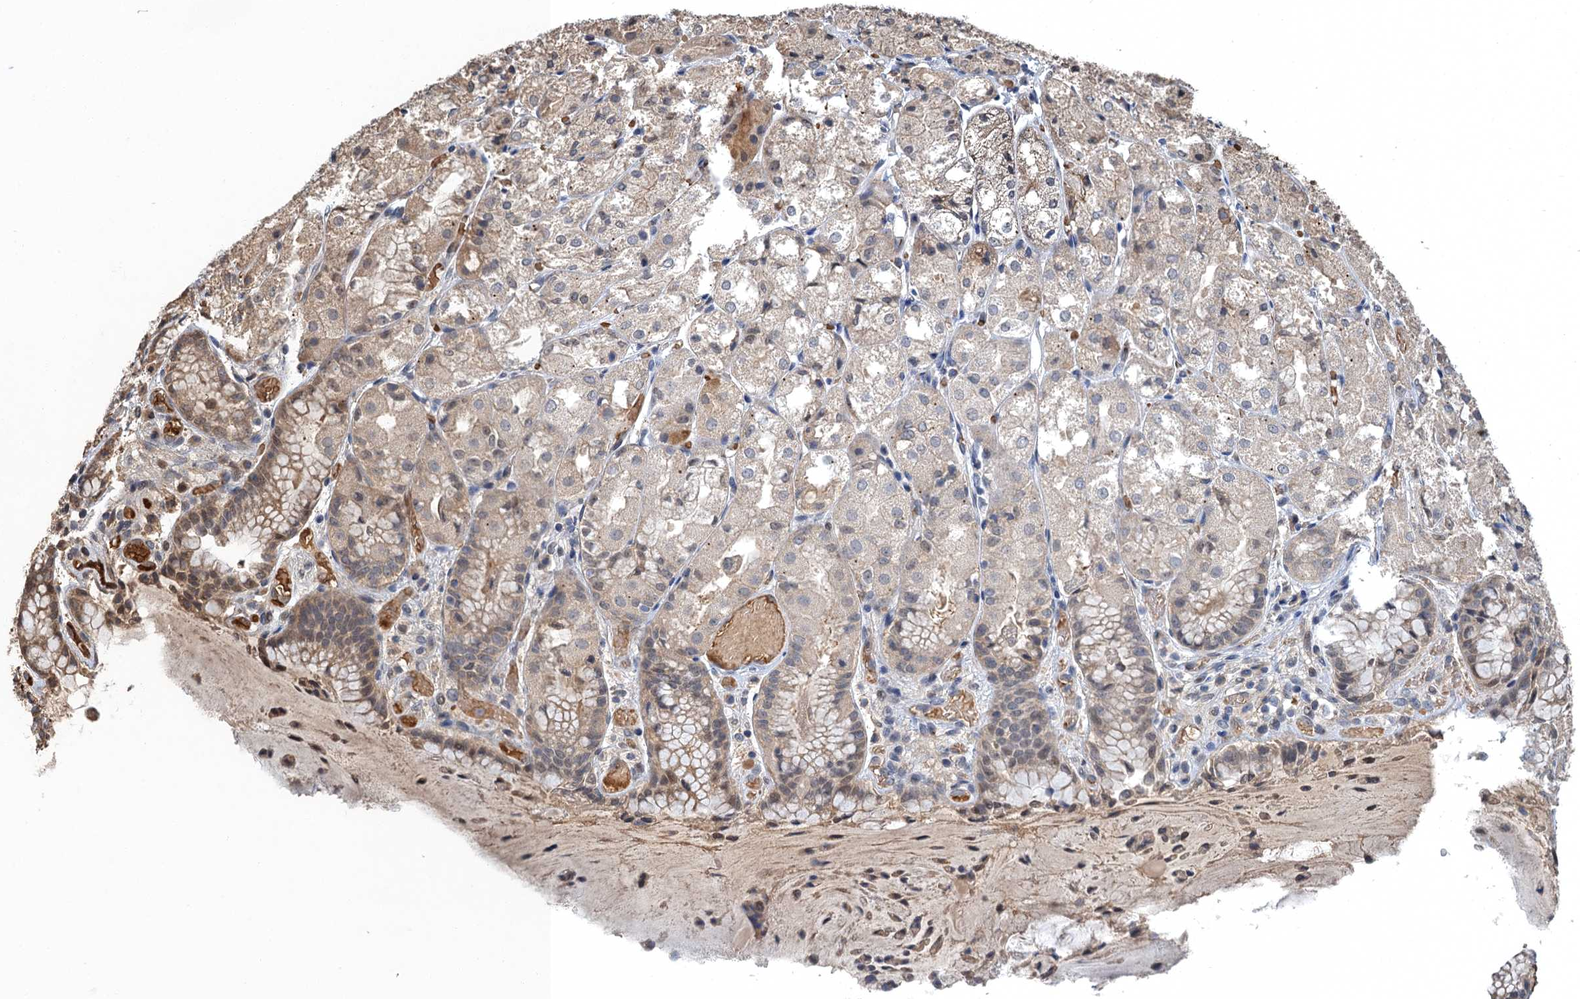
{"staining": {"intensity": "moderate", "quantity": "25%-75%", "location": "cytoplasmic/membranous,nuclear"}, "tissue": "stomach", "cell_type": "Glandular cells", "image_type": "normal", "snomed": [{"axis": "morphology", "description": "Normal tissue, NOS"}, {"axis": "topography", "description": "Stomach, upper"}], "caption": "IHC of unremarkable human stomach exhibits medium levels of moderate cytoplasmic/membranous,nuclear expression in about 25%-75% of glandular cells.", "gene": "SNX32", "patient": {"sex": "male", "age": 72}}